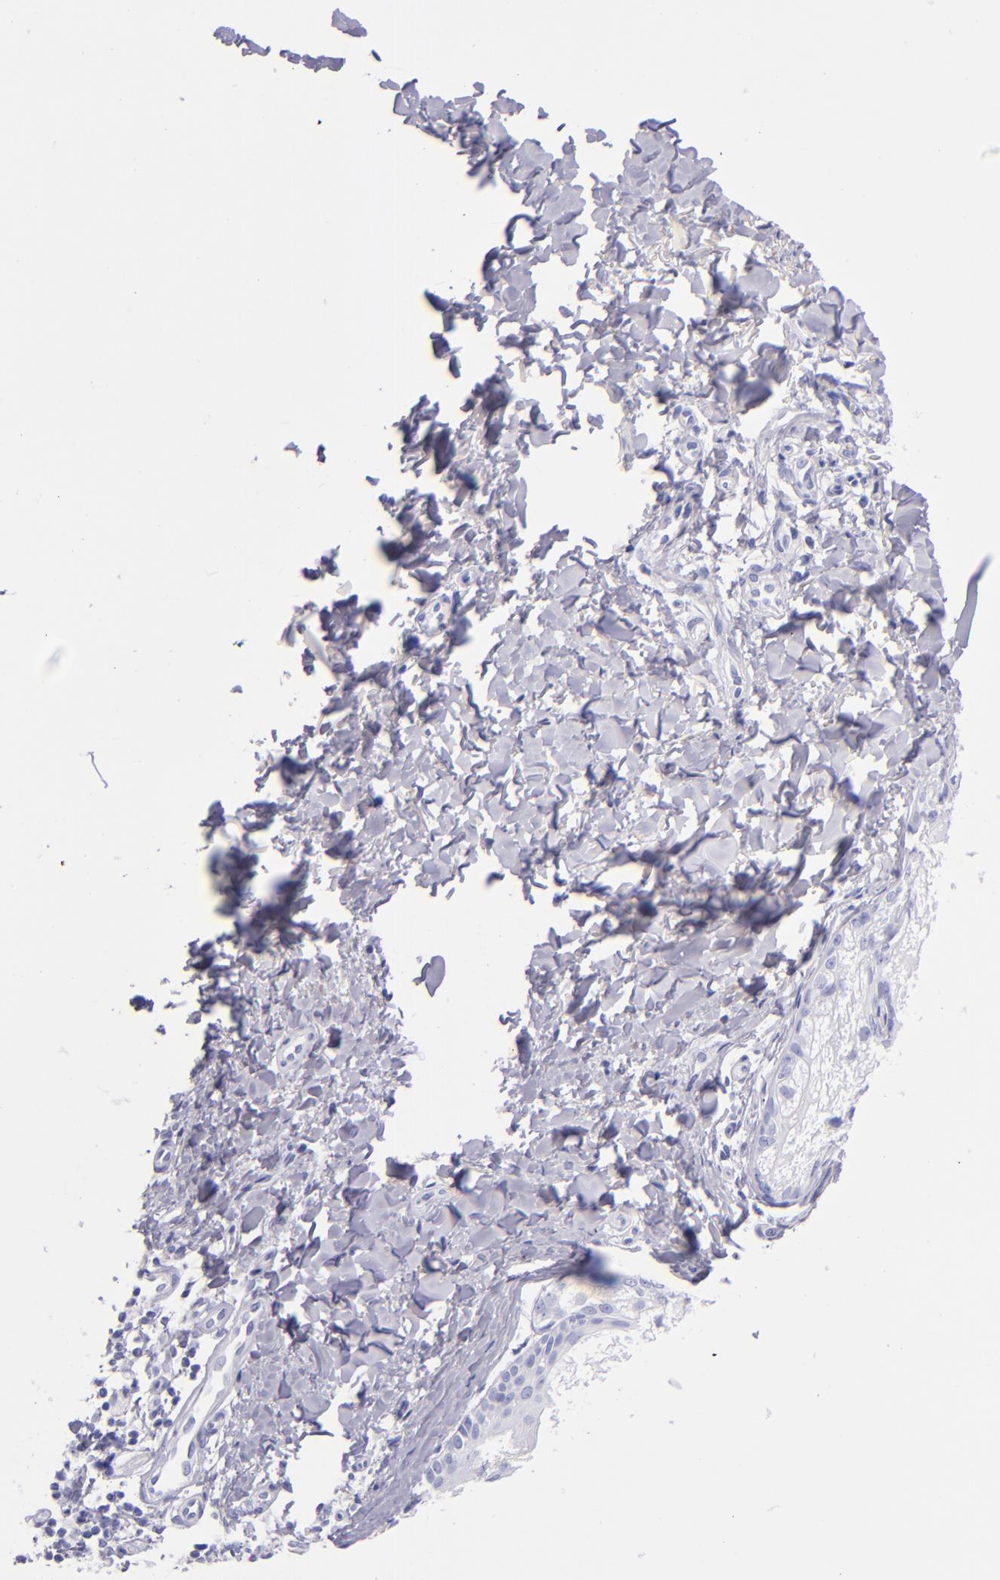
{"staining": {"intensity": "negative", "quantity": "none", "location": "none"}, "tissue": "melanoma", "cell_type": "Tumor cells", "image_type": "cancer", "snomed": [{"axis": "morphology", "description": "Malignant melanoma, NOS"}, {"axis": "topography", "description": "Skin"}], "caption": "Malignant melanoma was stained to show a protein in brown. There is no significant expression in tumor cells.", "gene": "SFTPB", "patient": {"sex": "male", "age": 23}}